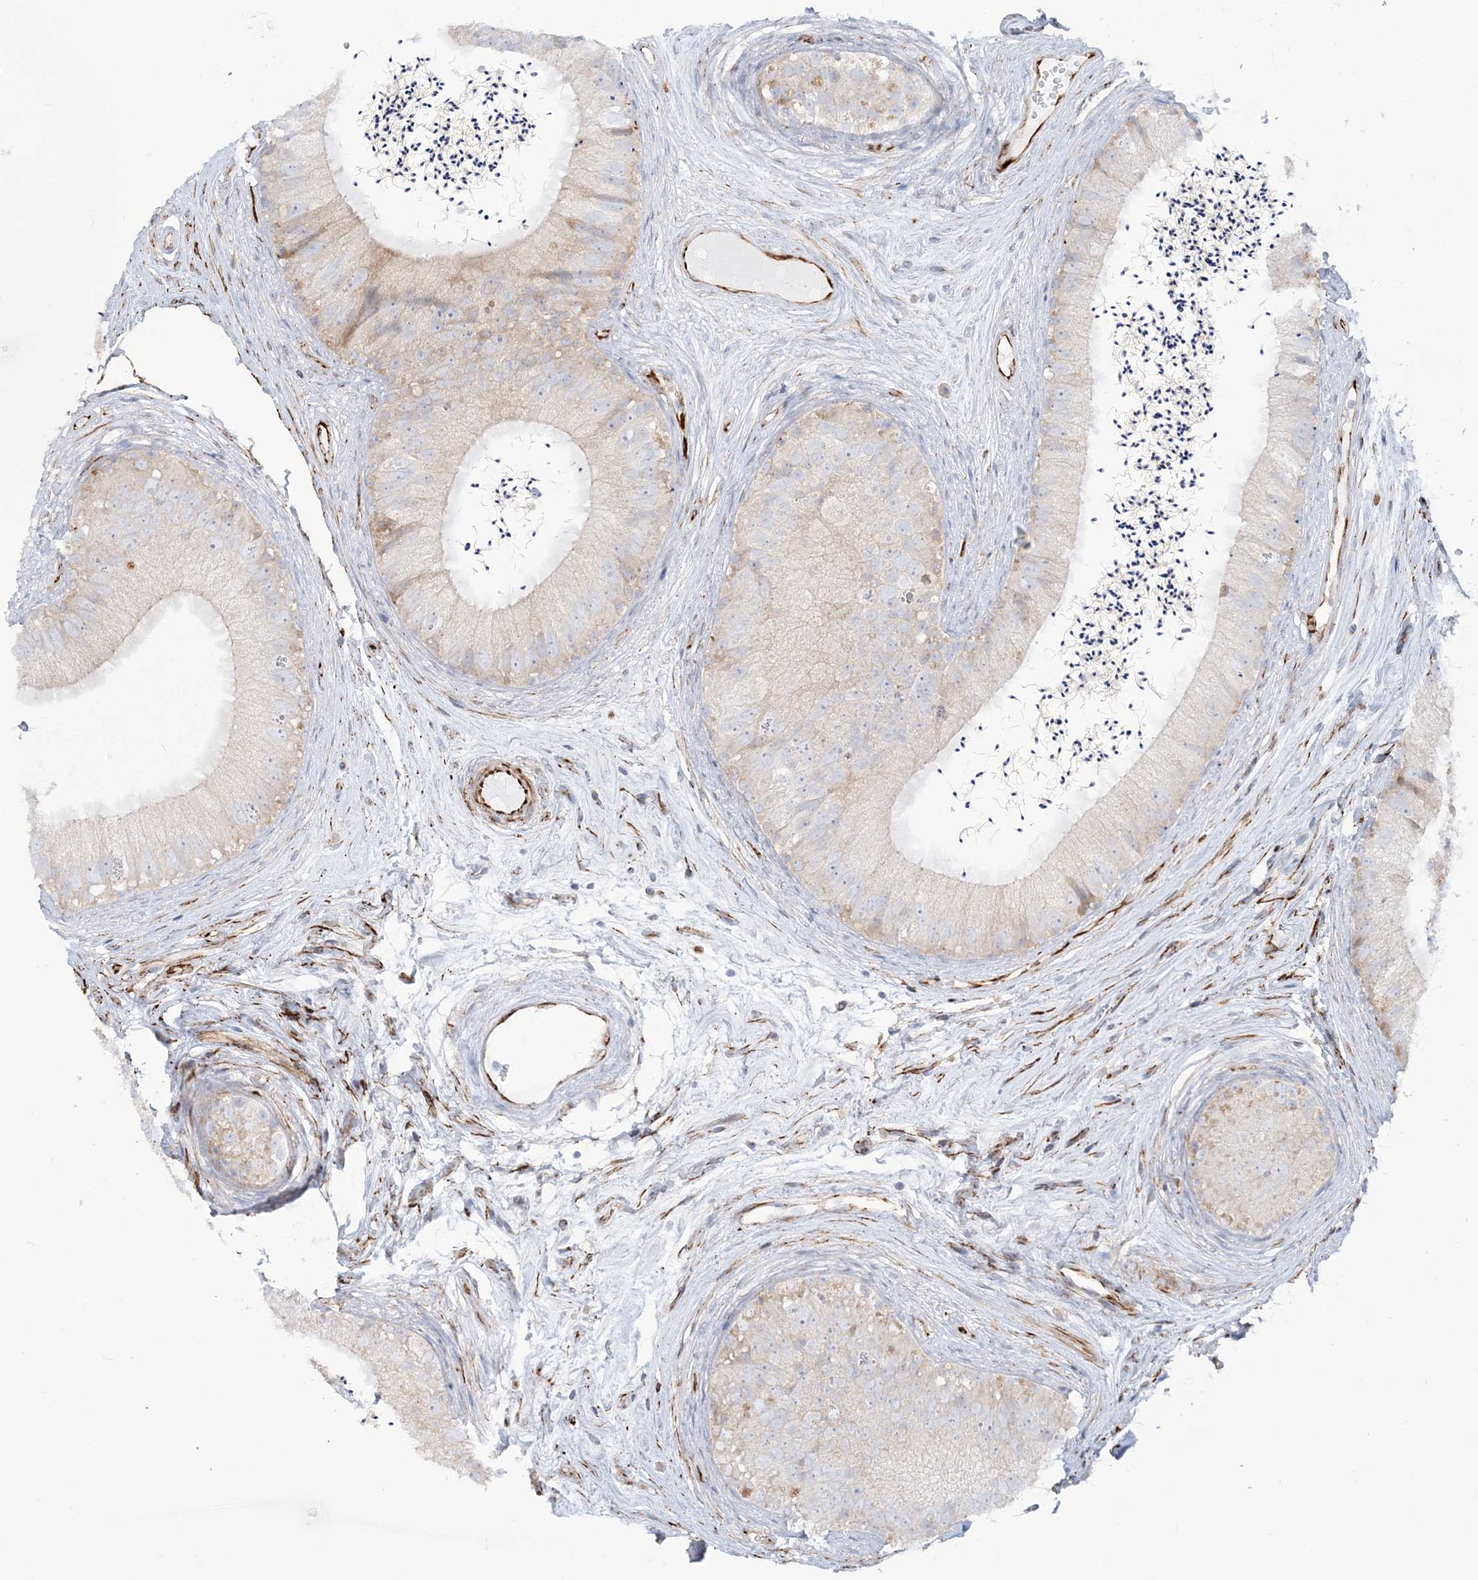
{"staining": {"intensity": "weak", "quantity": "<25%", "location": "cytoplasmic/membranous"}, "tissue": "epididymis", "cell_type": "Glandular cells", "image_type": "normal", "snomed": [{"axis": "morphology", "description": "Normal tissue, NOS"}, {"axis": "topography", "description": "Epididymis"}], "caption": "Unremarkable epididymis was stained to show a protein in brown. There is no significant positivity in glandular cells.", "gene": "PPIL6", "patient": {"sex": "male", "age": 77}}